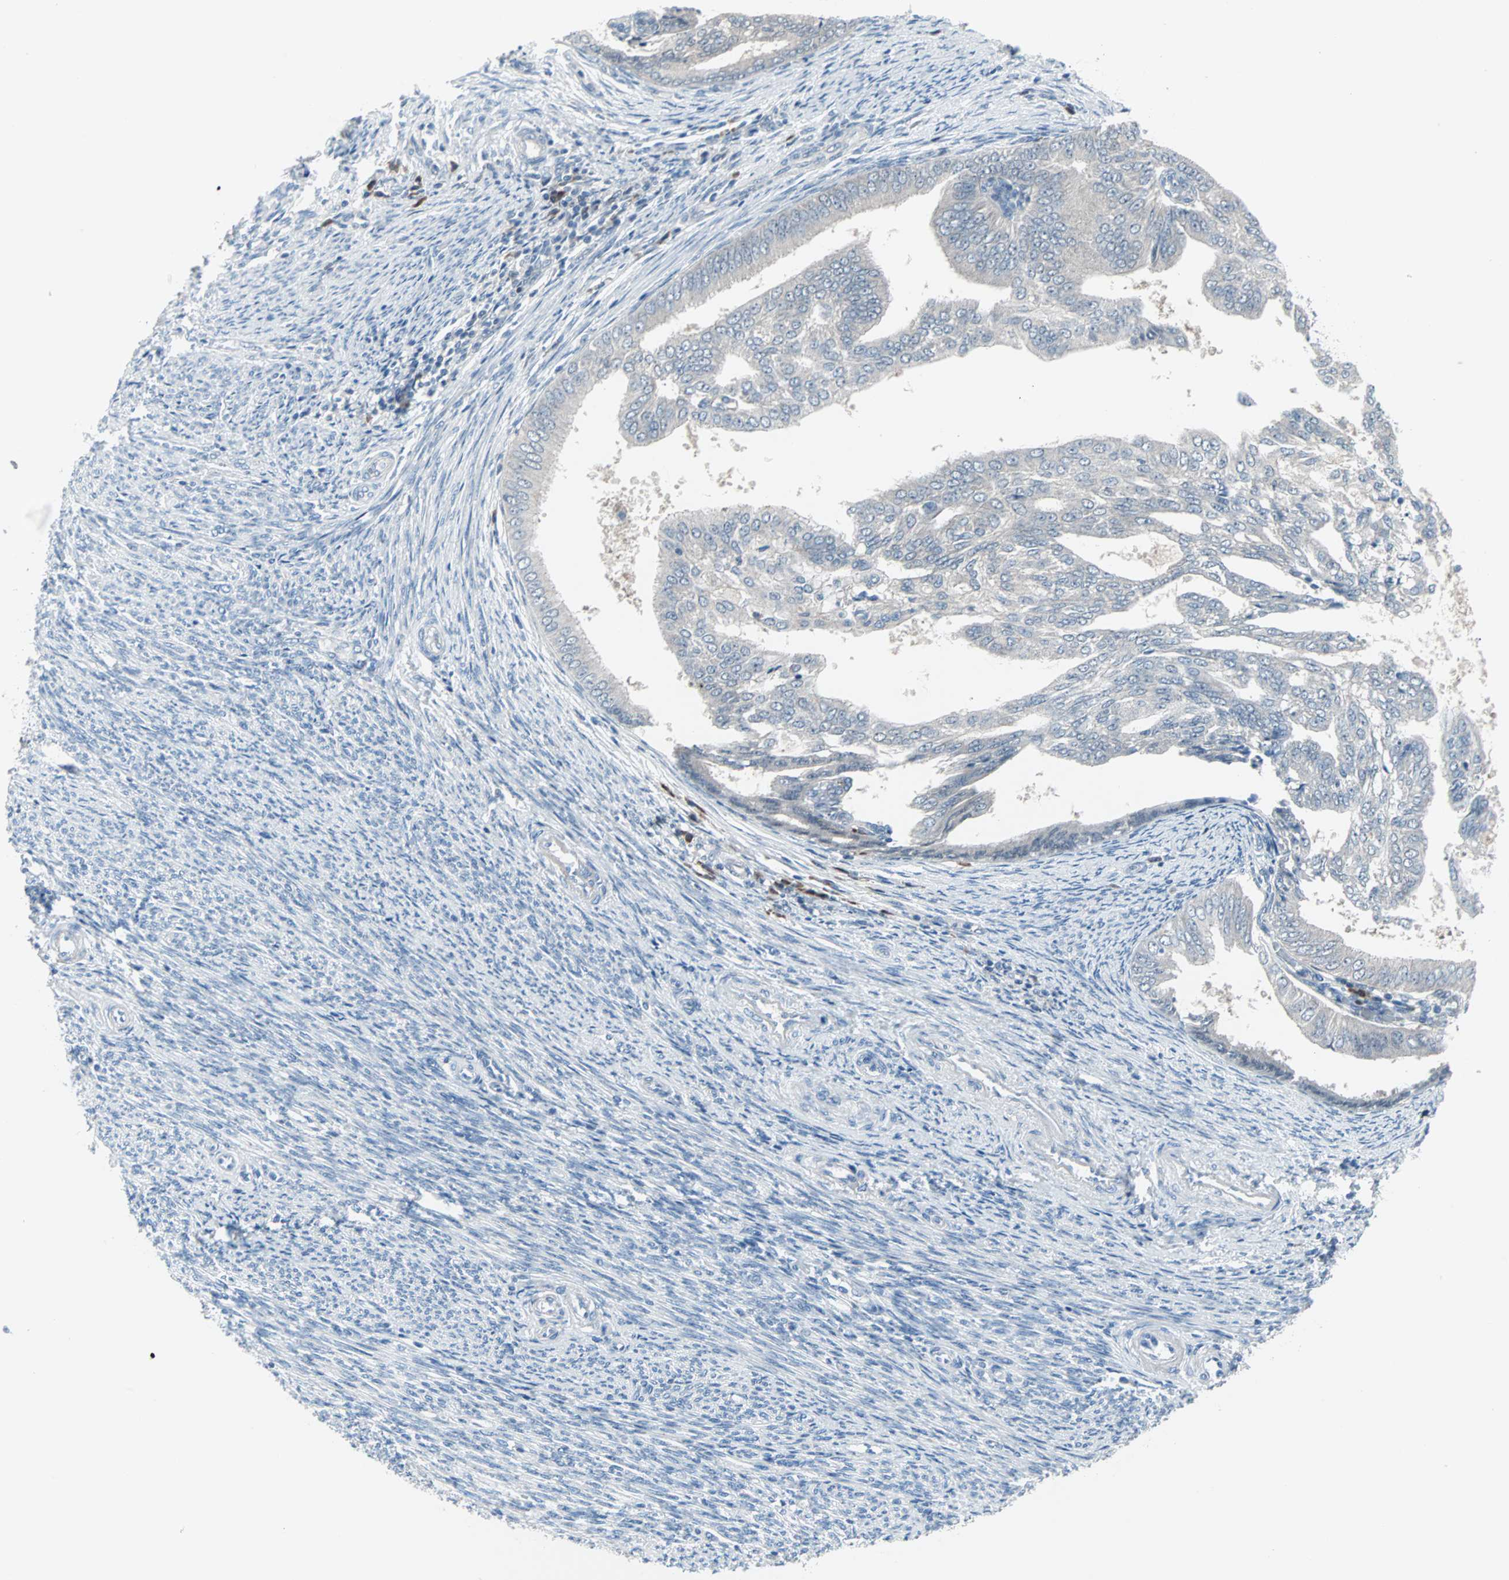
{"staining": {"intensity": "negative", "quantity": "none", "location": "none"}, "tissue": "endometrial cancer", "cell_type": "Tumor cells", "image_type": "cancer", "snomed": [{"axis": "morphology", "description": "Adenocarcinoma, NOS"}, {"axis": "topography", "description": "Endometrium"}], "caption": "The immunohistochemistry image has no significant positivity in tumor cells of endometrial cancer tissue. (Immunohistochemistry, brightfield microscopy, high magnification).", "gene": "CASP3", "patient": {"sex": "female", "age": 58}}